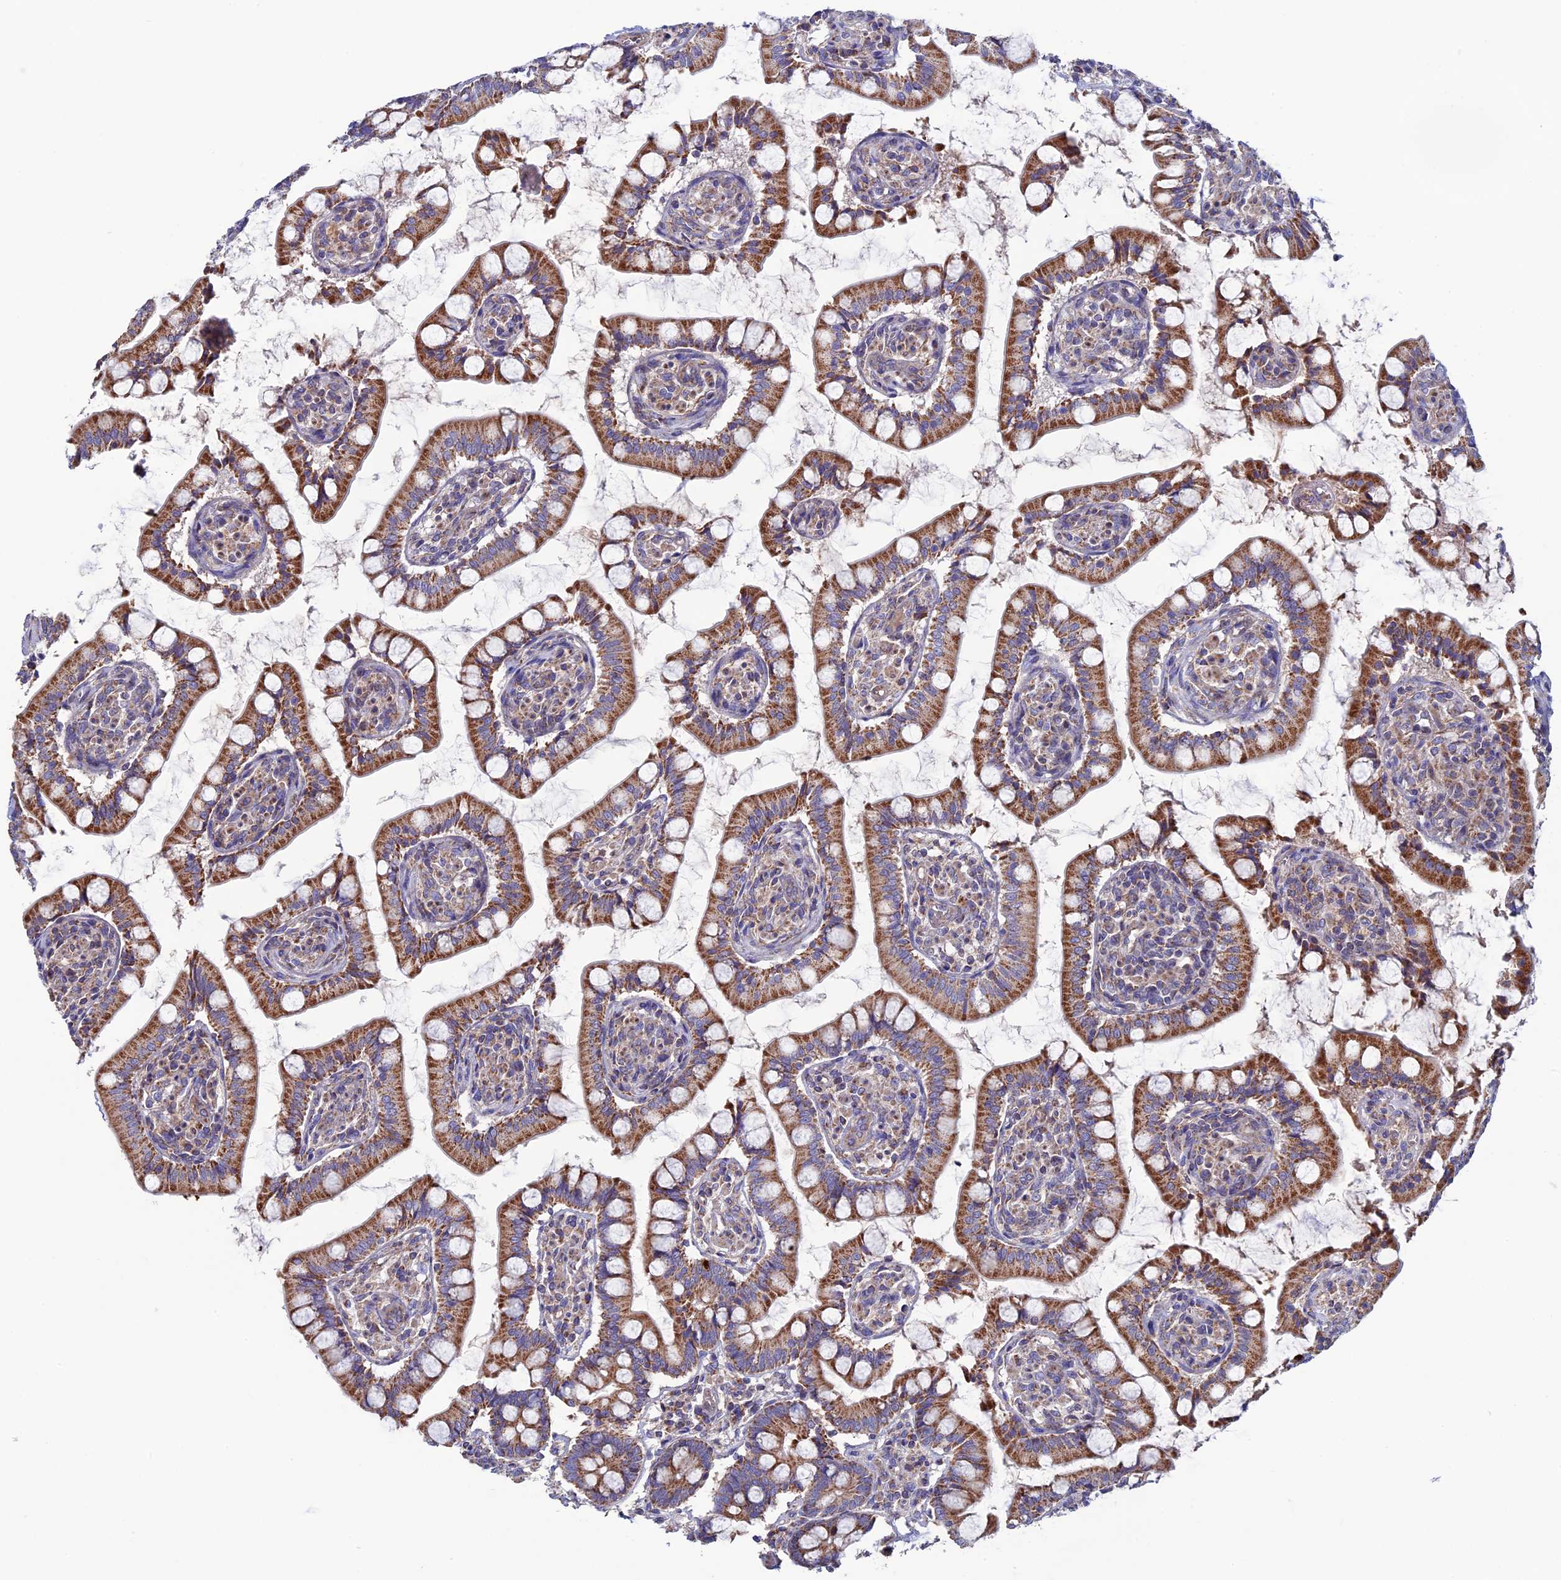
{"staining": {"intensity": "strong", "quantity": ">75%", "location": "cytoplasmic/membranous"}, "tissue": "small intestine", "cell_type": "Glandular cells", "image_type": "normal", "snomed": [{"axis": "morphology", "description": "Normal tissue, NOS"}, {"axis": "topography", "description": "Small intestine"}], "caption": "Immunohistochemical staining of unremarkable small intestine demonstrates >75% levels of strong cytoplasmic/membranous protein staining in approximately >75% of glandular cells. (DAB (3,3'-diaminobenzidine) = brown stain, brightfield microscopy at high magnification).", "gene": "SLC15A5", "patient": {"sex": "male", "age": 52}}